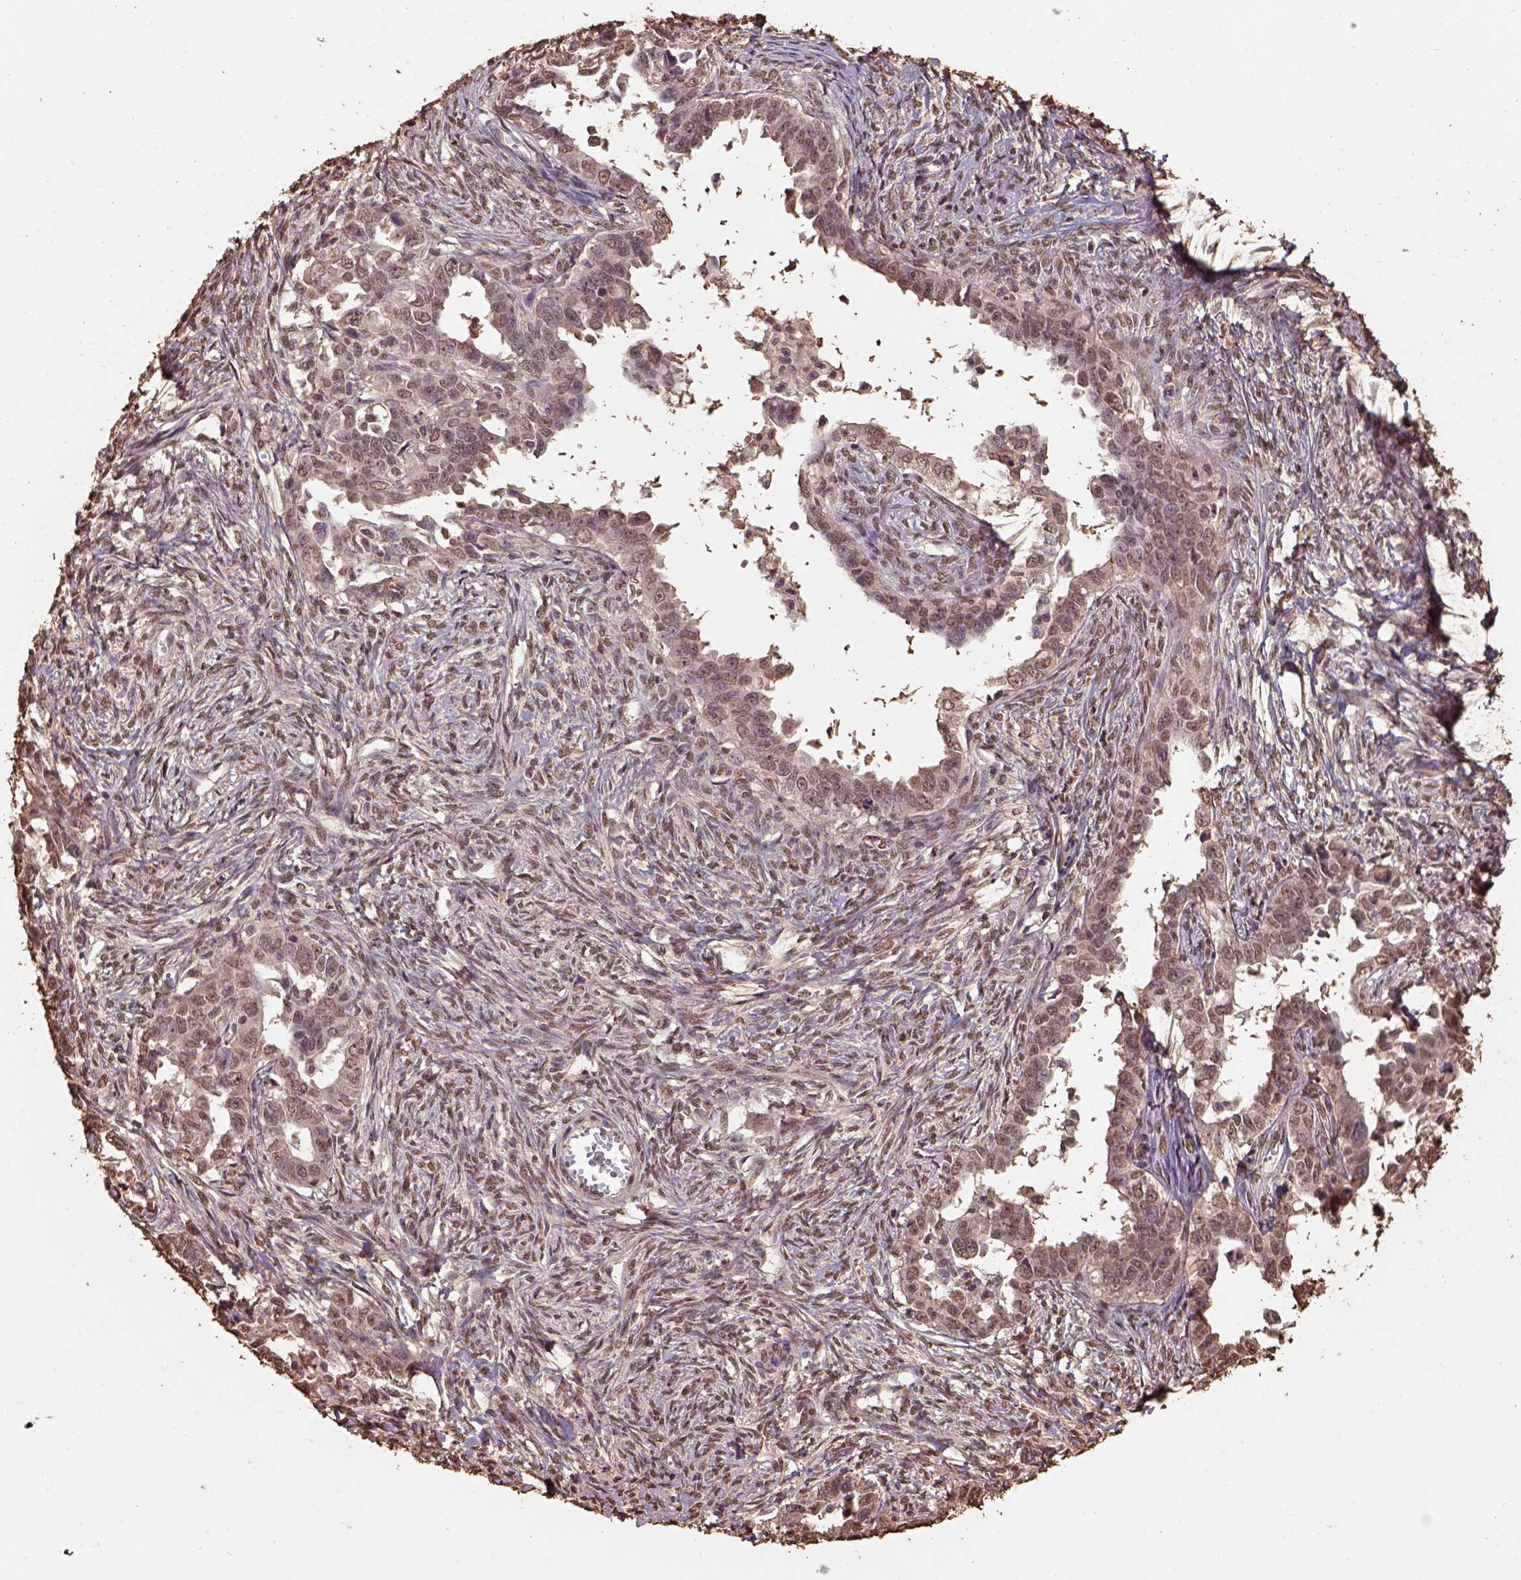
{"staining": {"intensity": "moderate", "quantity": ">75%", "location": "cytoplasmic/membranous"}, "tissue": "ovarian cancer", "cell_type": "Tumor cells", "image_type": "cancer", "snomed": [{"axis": "morphology", "description": "Cystadenocarcinoma, serous, NOS"}, {"axis": "topography", "description": "Ovary"}], "caption": "A histopathology image of ovarian cancer (serous cystadenocarcinoma) stained for a protein exhibits moderate cytoplasmic/membranous brown staining in tumor cells.", "gene": "CSTF2T", "patient": {"sex": "female", "age": 69}}